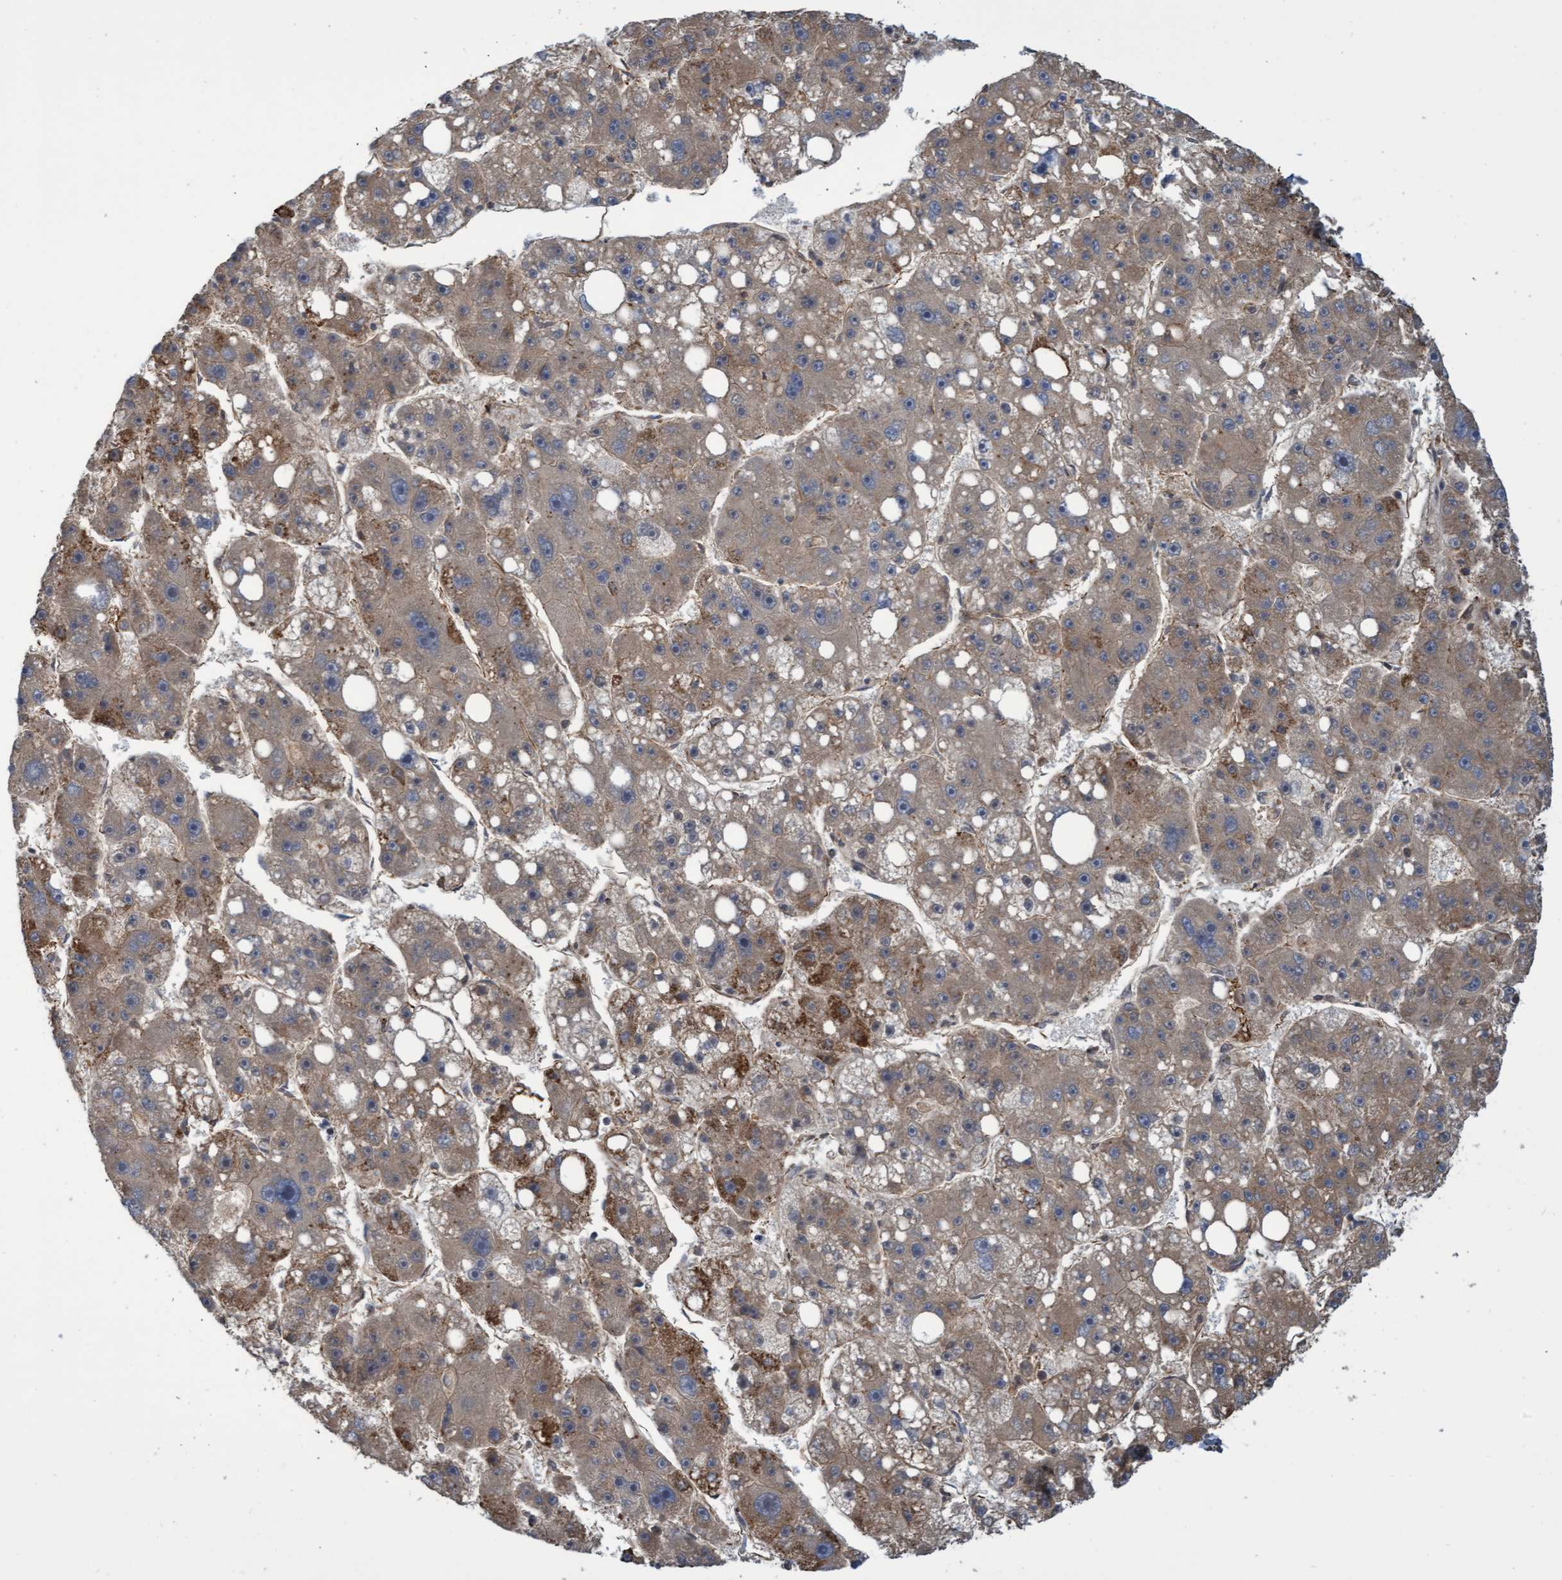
{"staining": {"intensity": "weak", "quantity": ">75%", "location": "cytoplasmic/membranous"}, "tissue": "liver cancer", "cell_type": "Tumor cells", "image_type": "cancer", "snomed": [{"axis": "morphology", "description": "Carcinoma, Hepatocellular, NOS"}, {"axis": "topography", "description": "Liver"}], "caption": "IHC staining of liver cancer (hepatocellular carcinoma), which demonstrates low levels of weak cytoplasmic/membranous expression in approximately >75% of tumor cells indicating weak cytoplasmic/membranous protein positivity. The staining was performed using DAB (brown) for protein detection and nuclei were counterstained in hematoxylin (blue).", "gene": "TNFRSF10B", "patient": {"sex": "female", "age": 61}}